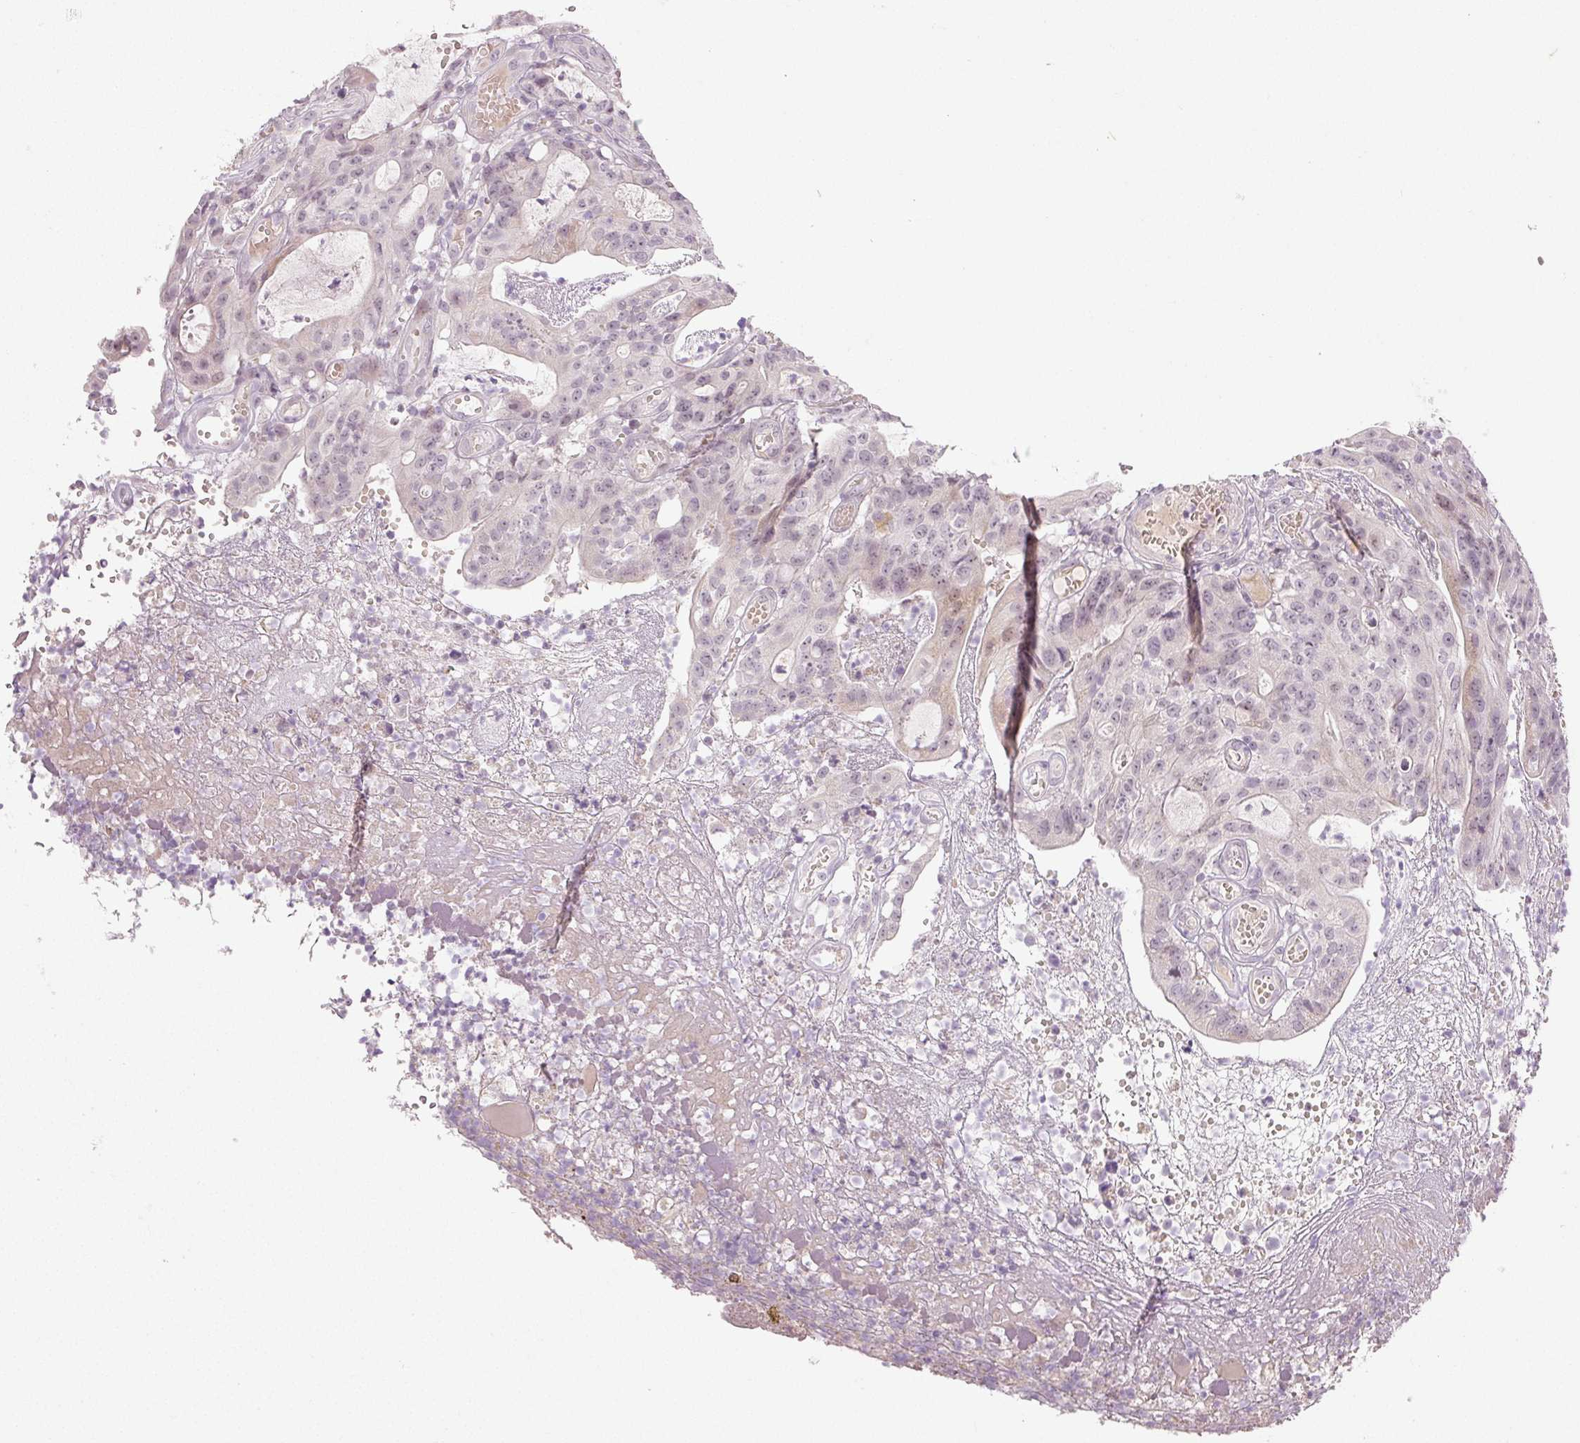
{"staining": {"intensity": "weak", "quantity": "25%-75%", "location": "nuclear"}, "tissue": "colorectal cancer", "cell_type": "Tumor cells", "image_type": "cancer", "snomed": [{"axis": "morphology", "description": "Adenocarcinoma, NOS"}, {"axis": "topography", "description": "Colon"}], "caption": "An immunohistochemistry histopathology image of tumor tissue is shown. Protein staining in brown labels weak nuclear positivity in adenocarcinoma (colorectal) within tumor cells.", "gene": "AAR2", "patient": {"sex": "male", "age": 83}}